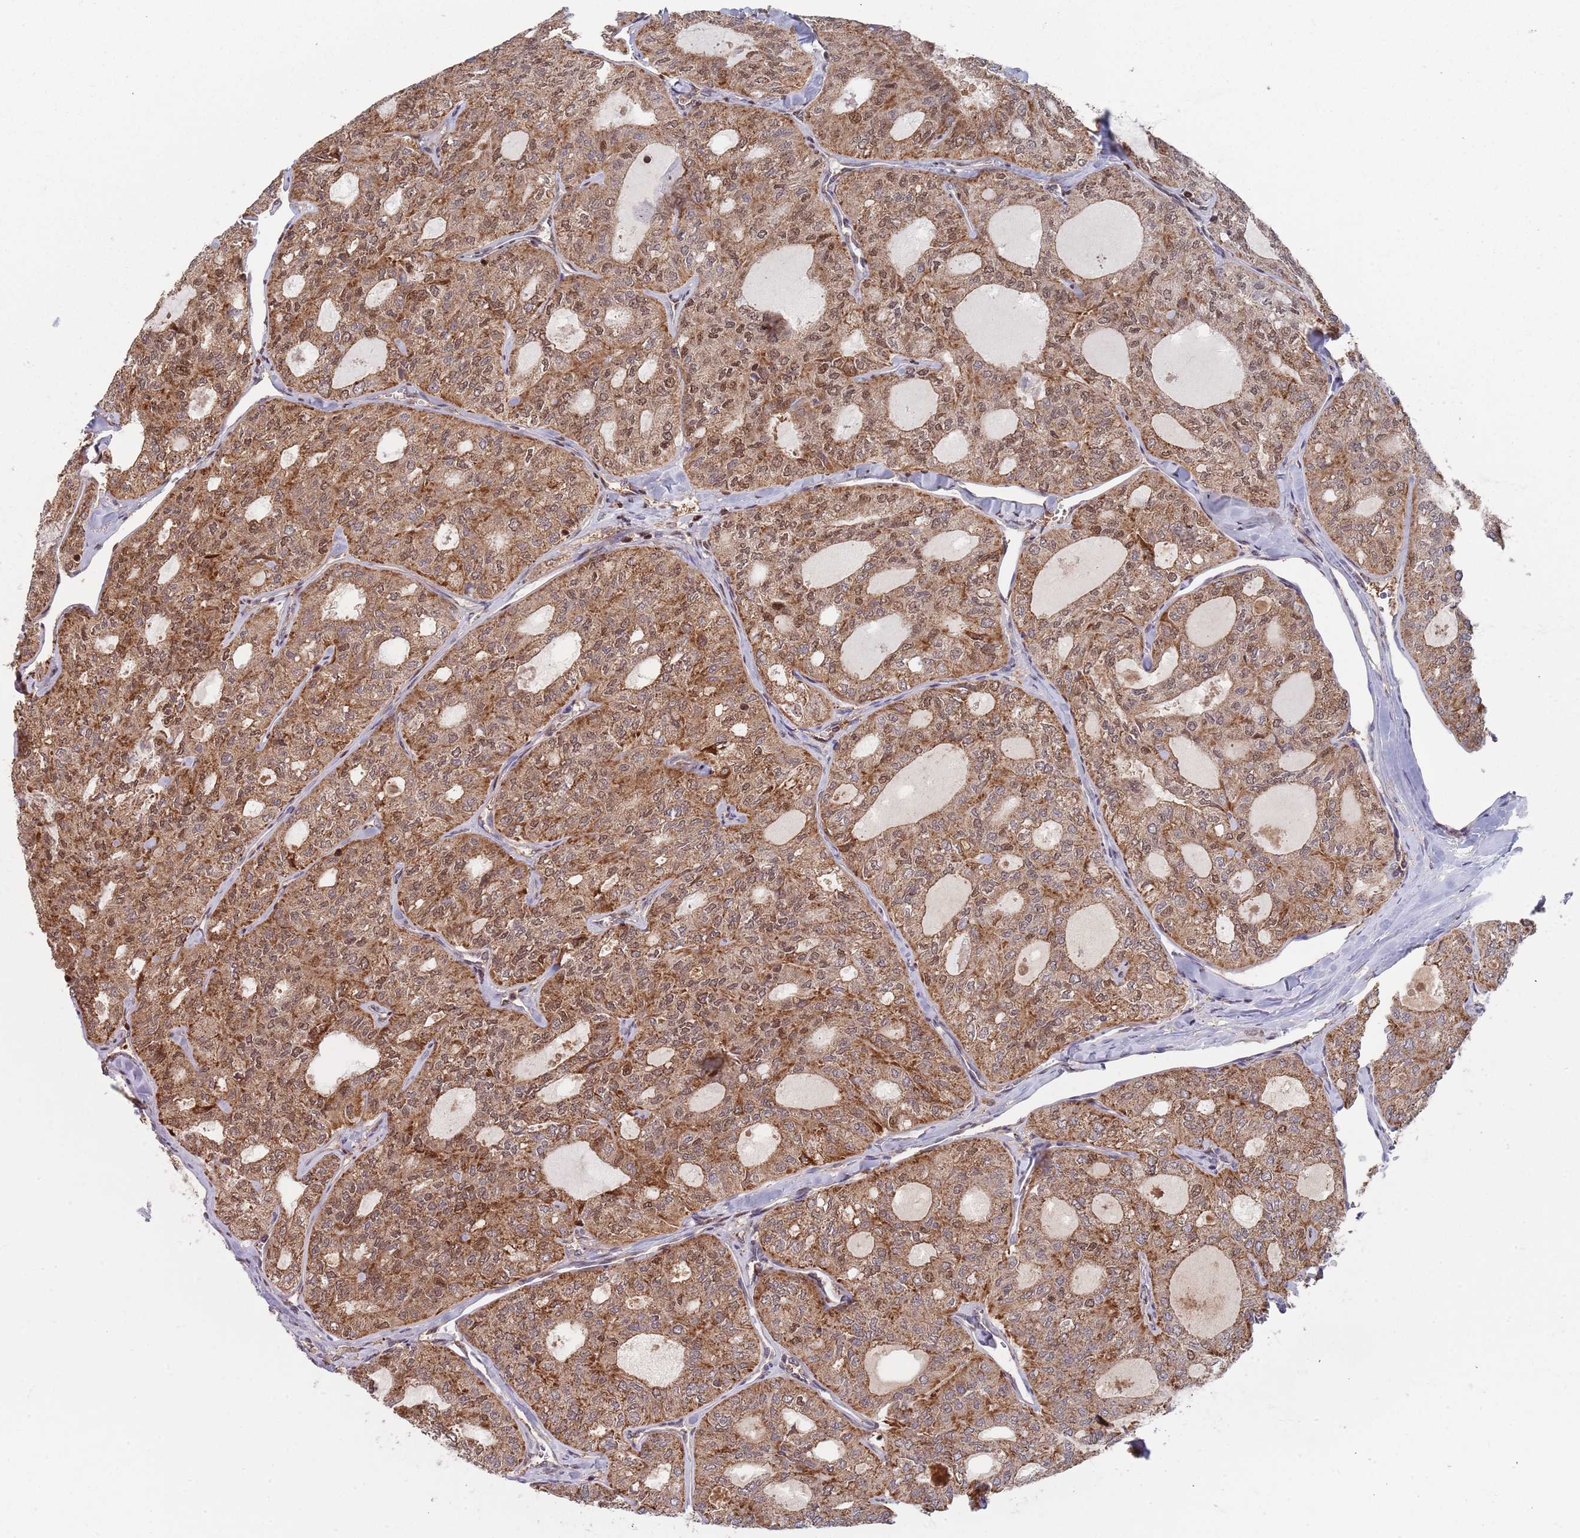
{"staining": {"intensity": "moderate", "quantity": ">75%", "location": "cytoplasmic/membranous,nuclear"}, "tissue": "thyroid cancer", "cell_type": "Tumor cells", "image_type": "cancer", "snomed": [{"axis": "morphology", "description": "Follicular adenoma carcinoma, NOS"}, {"axis": "topography", "description": "Thyroid gland"}], "caption": "Protein staining of follicular adenoma carcinoma (thyroid) tissue exhibits moderate cytoplasmic/membranous and nuclear expression in about >75% of tumor cells. (Brightfield microscopy of DAB IHC at high magnification).", "gene": "GDI2", "patient": {"sex": "male", "age": 75}}